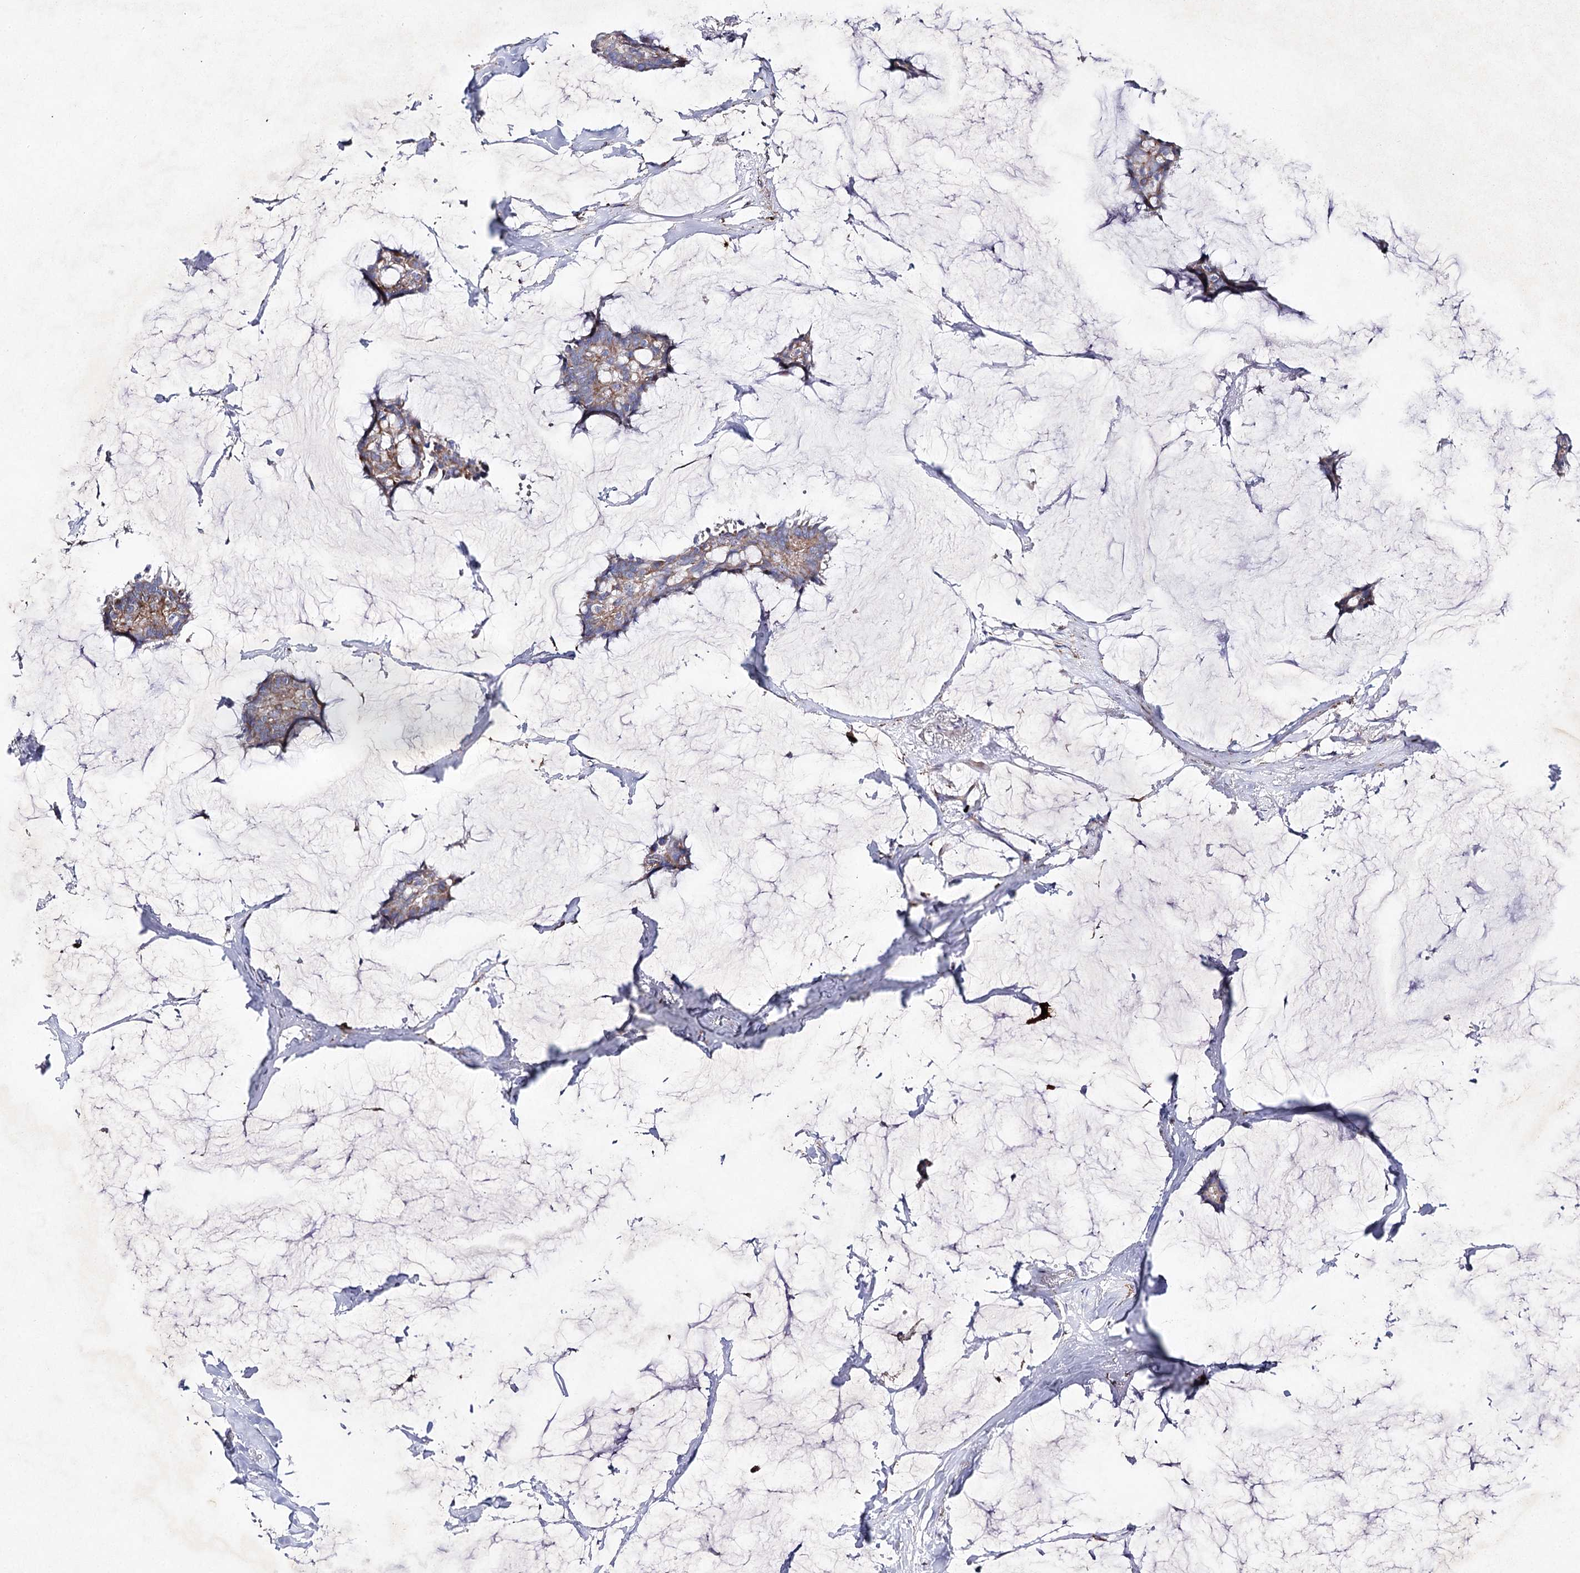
{"staining": {"intensity": "weak", "quantity": ">75%", "location": "cytoplasmic/membranous"}, "tissue": "breast cancer", "cell_type": "Tumor cells", "image_type": "cancer", "snomed": [{"axis": "morphology", "description": "Duct carcinoma"}, {"axis": "topography", "description": "Breast"}], "caption": "About >75% of tumor cells in invasive ductal carcinoma (breast) exhibit weak cytoplasmic/membranous protein positivity as visualized by brown immunohistochemical staining.", "gene": "COX15", "patient": {"sex": "female", "age": 93}}